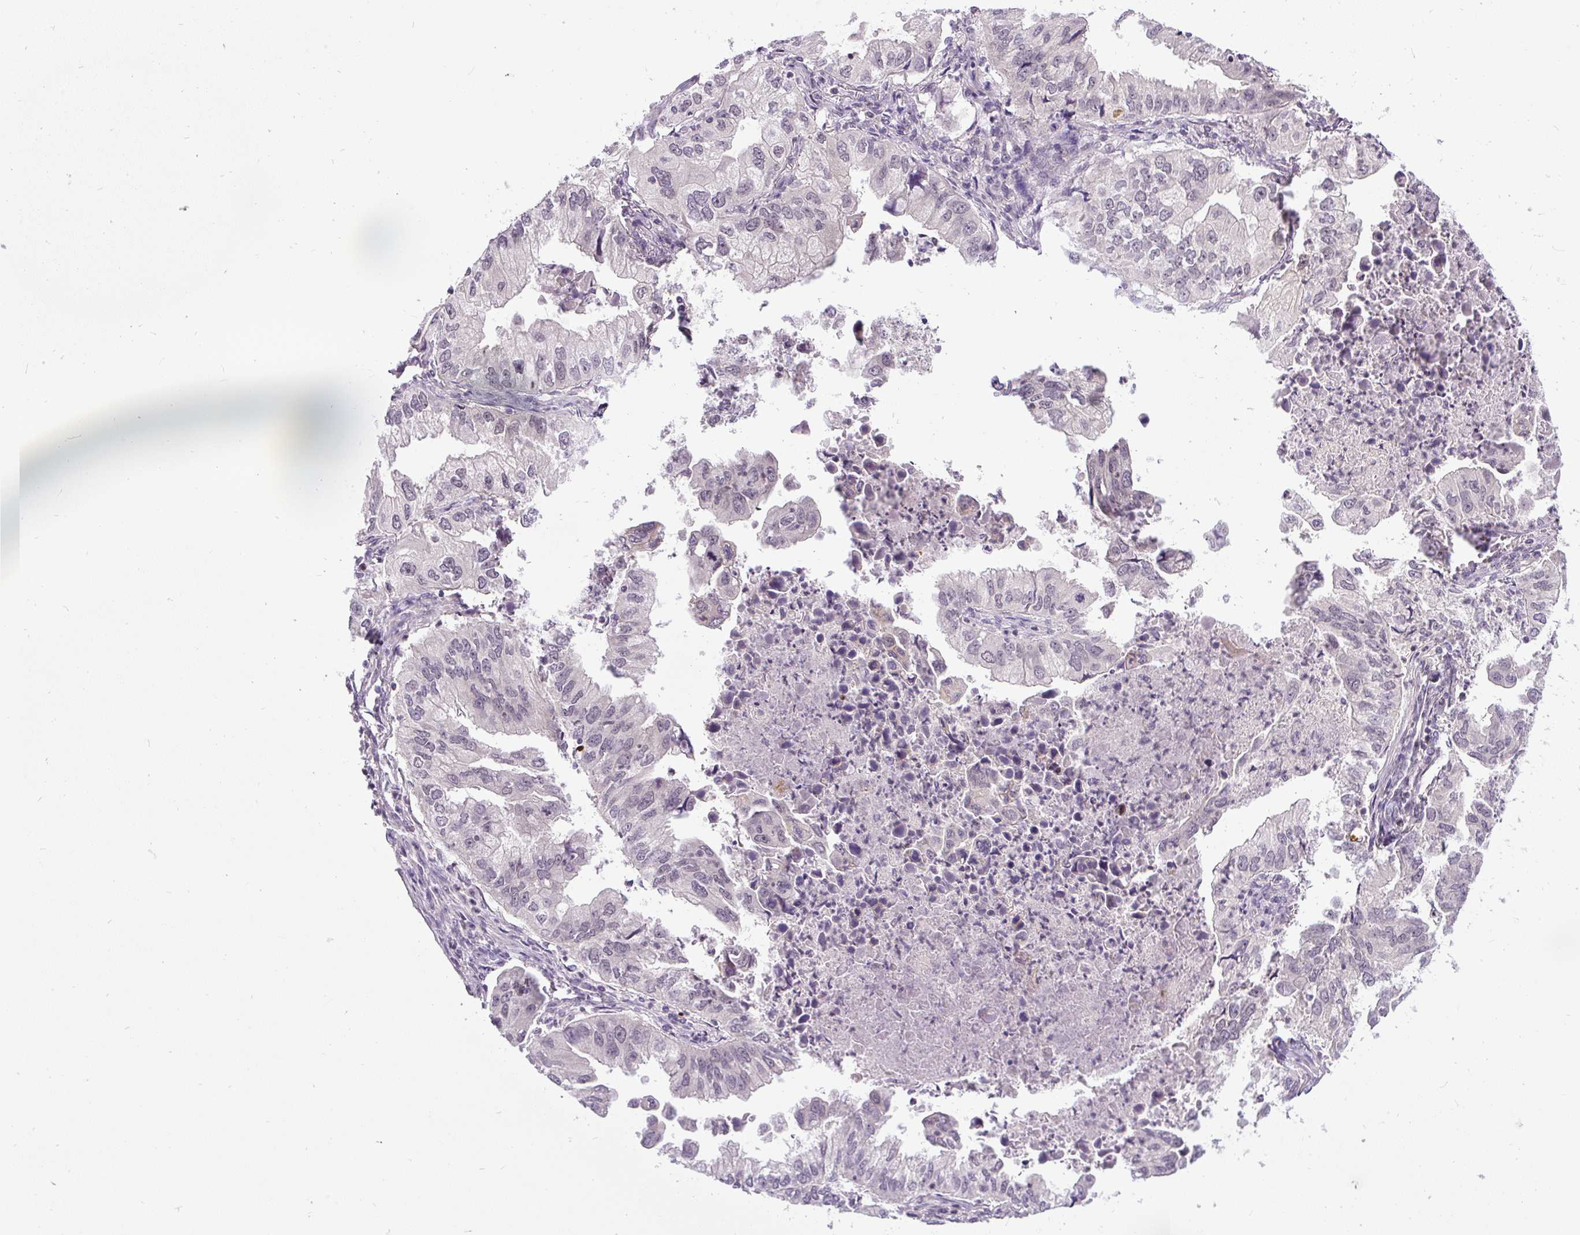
{"staining": {"intensity": "negative", "quantity": "none", "location": "none"}, "tissue": "lung cancer", "cell_type": "Tumor cells", "image_type": "cancer", "snomed": [{"axis": "morphology", "description": "Adenocarcinoma, NOS"}, {"axis": "topography", "description": "Lung"}], "caption": "DAB immunohistochemical staining of human lung cancer (adenocarcinoma) shows no significant positivity in tumor cells.", "gene": "FAM117B", "patient": {"sex": "male", "age": 48}}